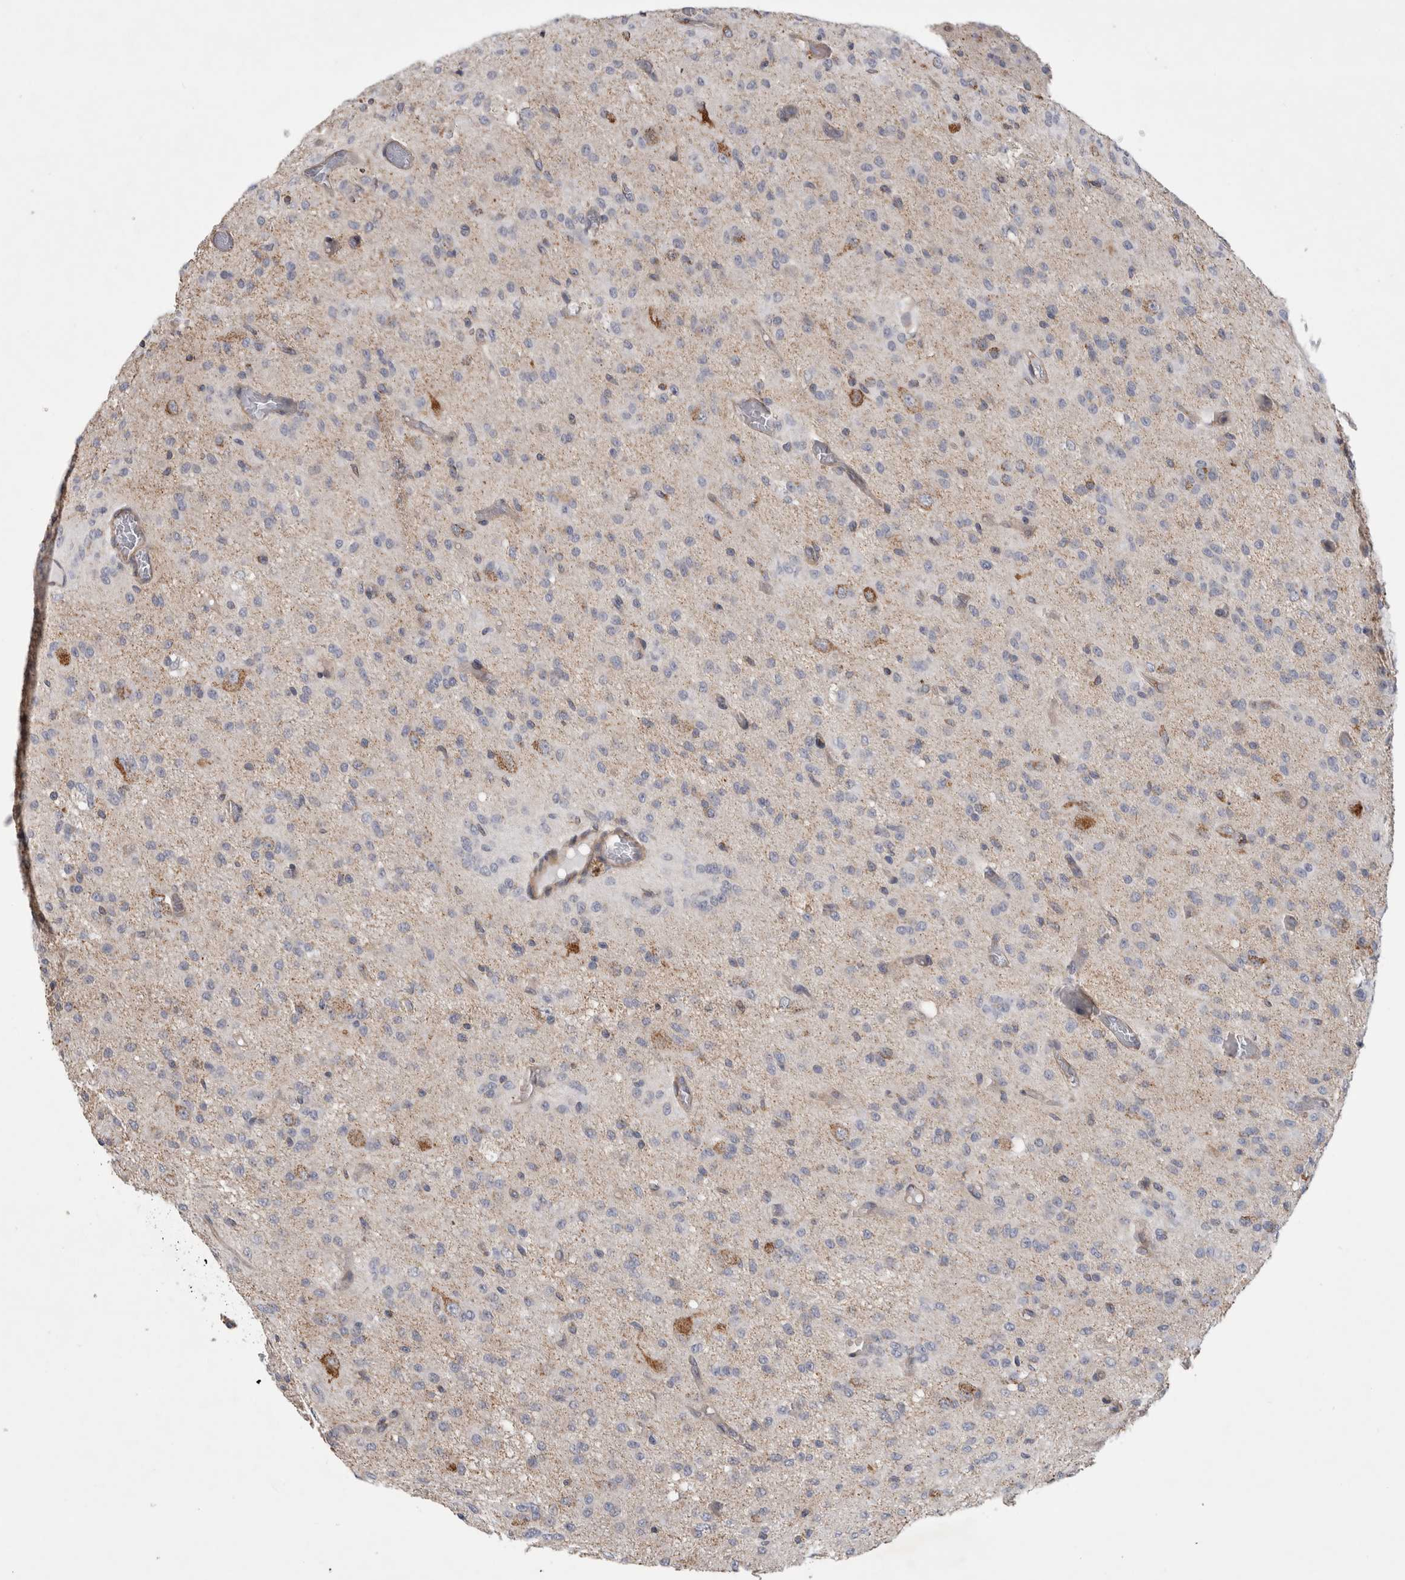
{"staining": {"intensity": "weak", "quantity": "<25%", "location": "cytoplasmic/membranous"}, "tissue": "glioma", "cell_type": "Tumor cells", "image_type": "cancer", "snomed": [{"axis": "morphology", "description": "Glioma, malignant, High grade"}, {"axis": "topography", "description": "Brain"}], "caption": "The histopathology image reveals no staining of tumor cells in malignant high-grade glioma. The staining is performed using DAB brown chromogen with nuclei counter-stained in using hematoxylin.", "gene": "SFXN2", "patient": {"sex": "female", "age": 59}}